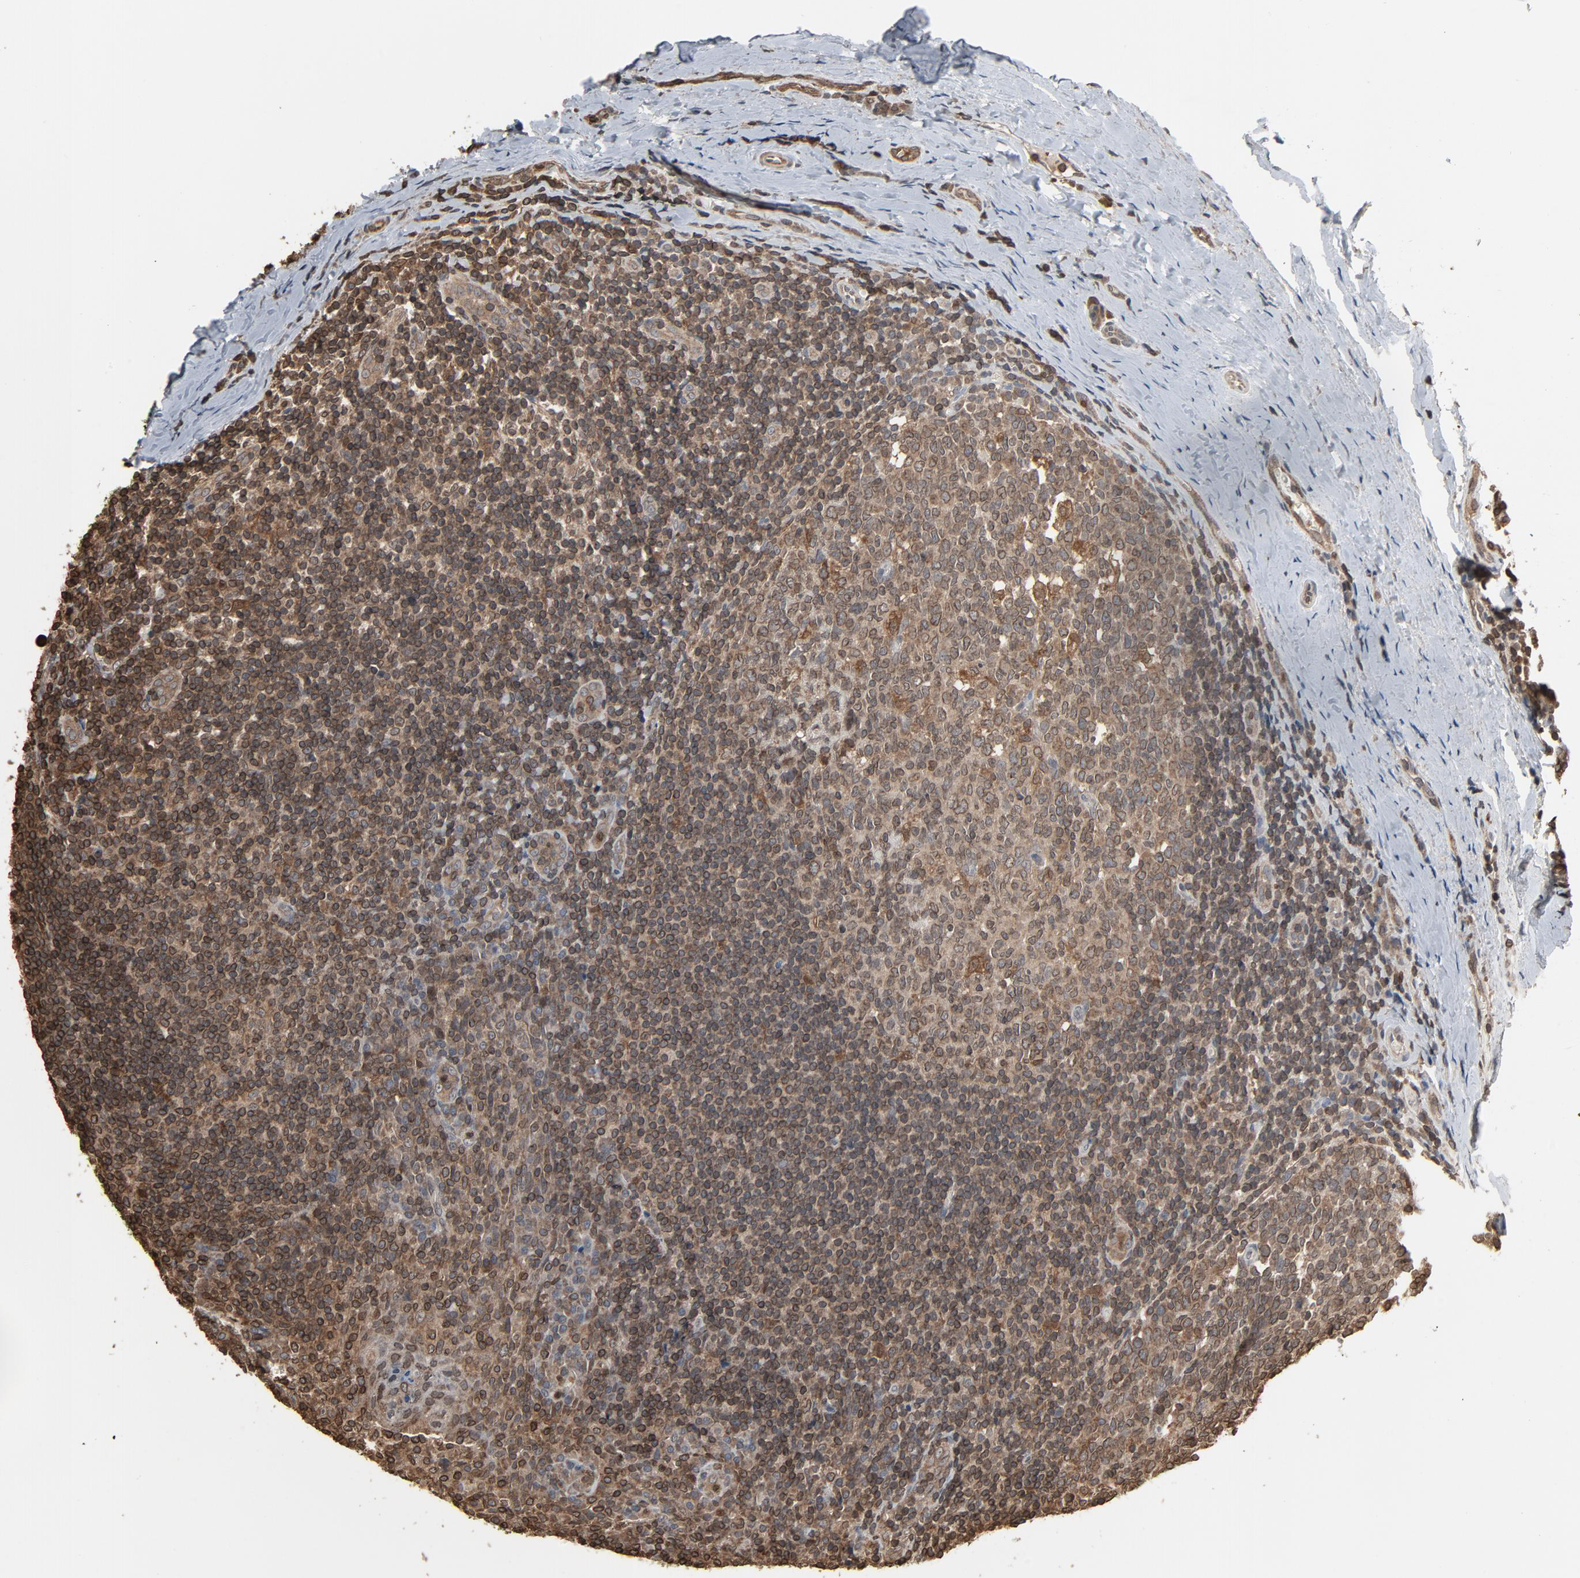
{"staining": {"intensity": "weak", "quantity": "25%-75%", "location": "cytoplasmic/membranous,nuclear"}, "tissue": "tonsil", "cell_type": "Germinal center cells", "image_type": "normal", "snomed": [{"axis": "morphology", "description": "Normal tissue, NOS"}, {"axis": "topography", "description": "Tonsil"}], "caption": "Tonsil stained with immunohistochemistry shows weak cytoplasmic/membranous,nuclear expression in approximately 25%-75% of germinal center cells.", "gene": "UBE2D1", "patient": {"sex": "male", "age": 31}}